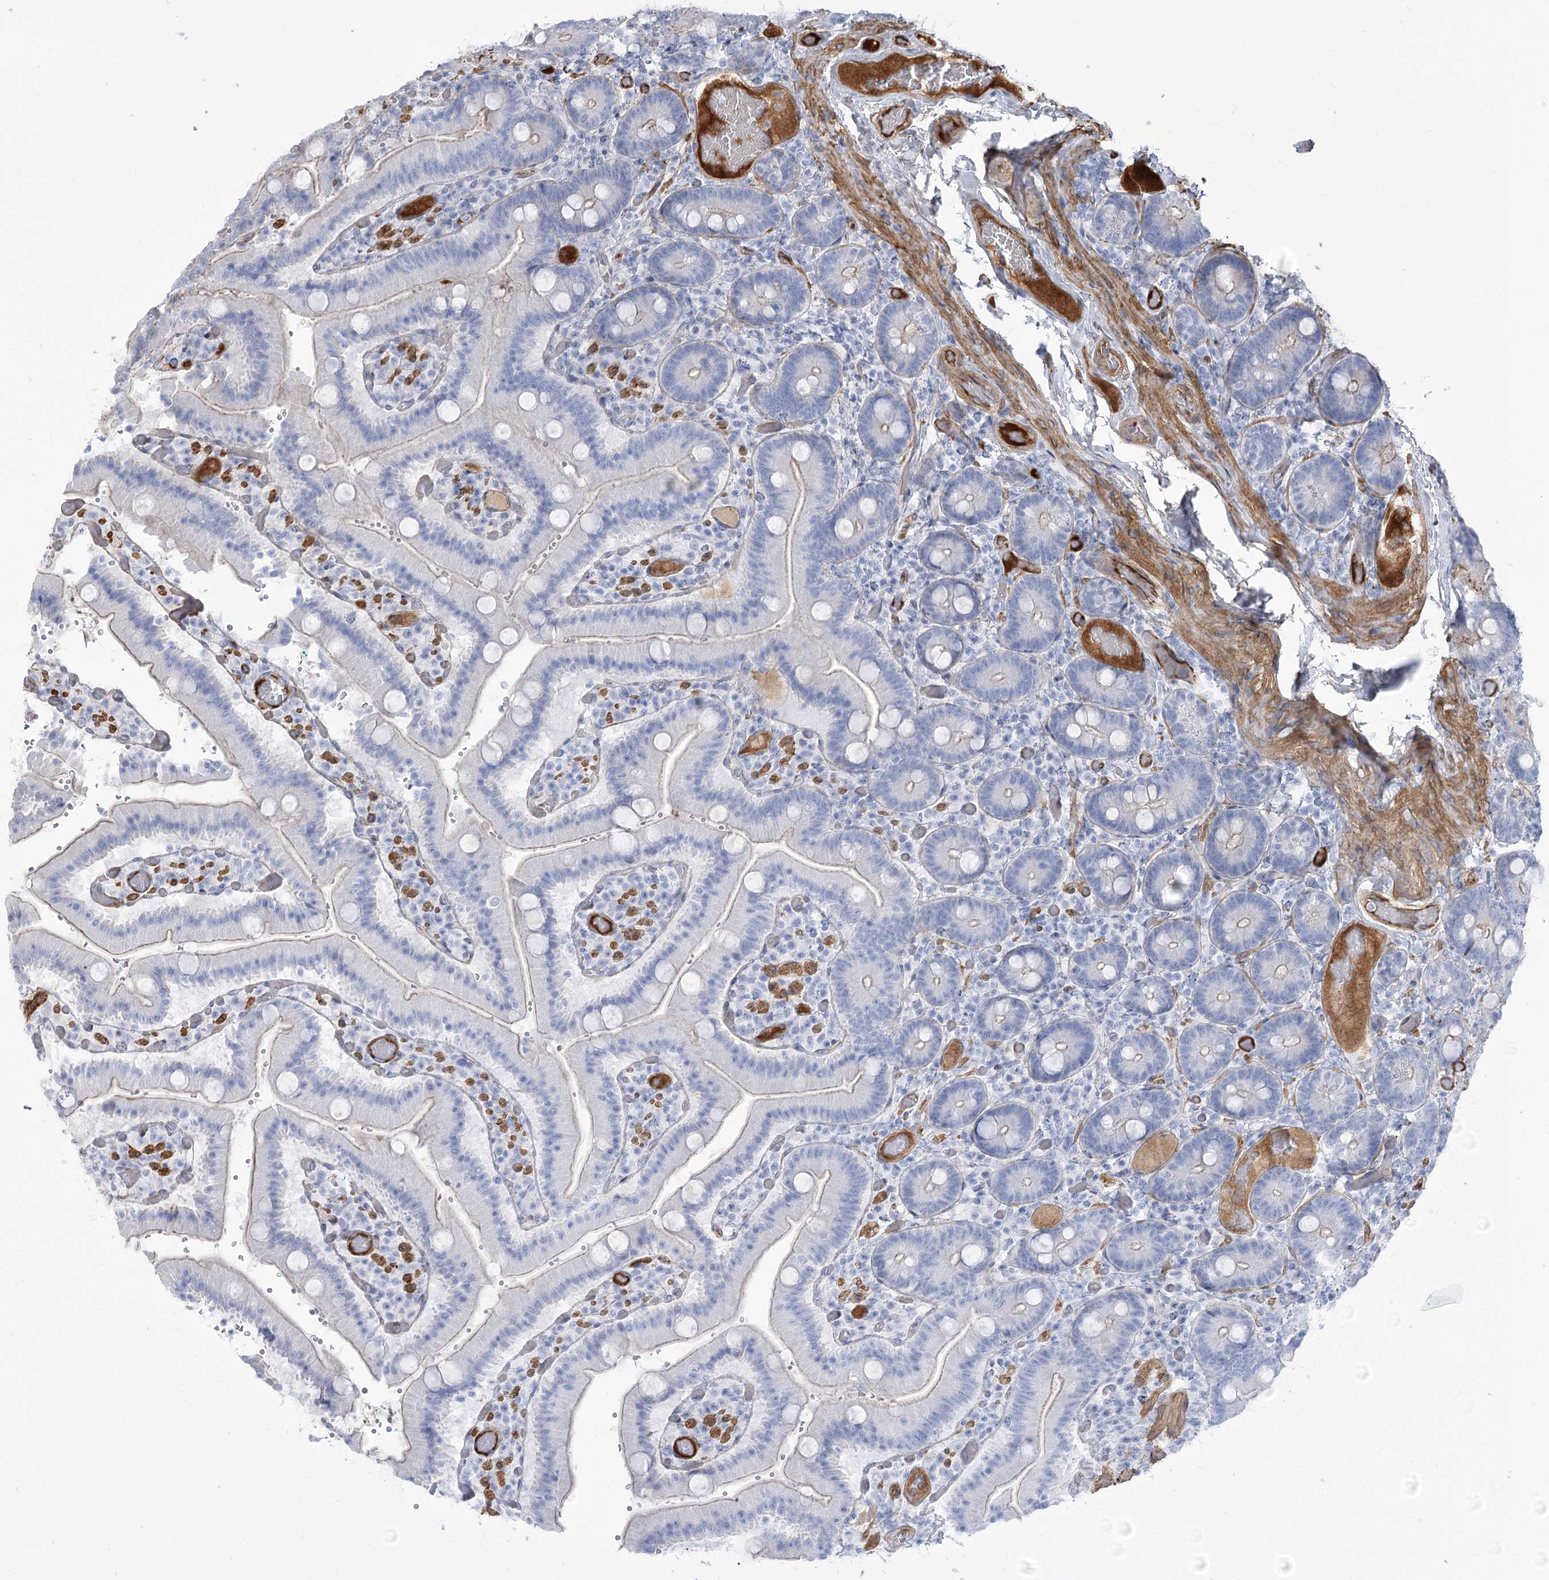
{"staining": {"intensity": "negative", "quantity": "none", "location": "none"}, "tissue": "duodenum", "cell_type": "Glandular cells", "image_type": "normal", "snomed": [{"axis": "morphology", "description": "Normal tissue, NOS"}, {"axis": "topography", "description": "Duodenum"}], "caption": "This is a image of IHC staining of unremarkable duodenum, which shows no staining in glandular cells.", "gene": "ANKRD23", "patient": {"sex": "female", "age": 62}}